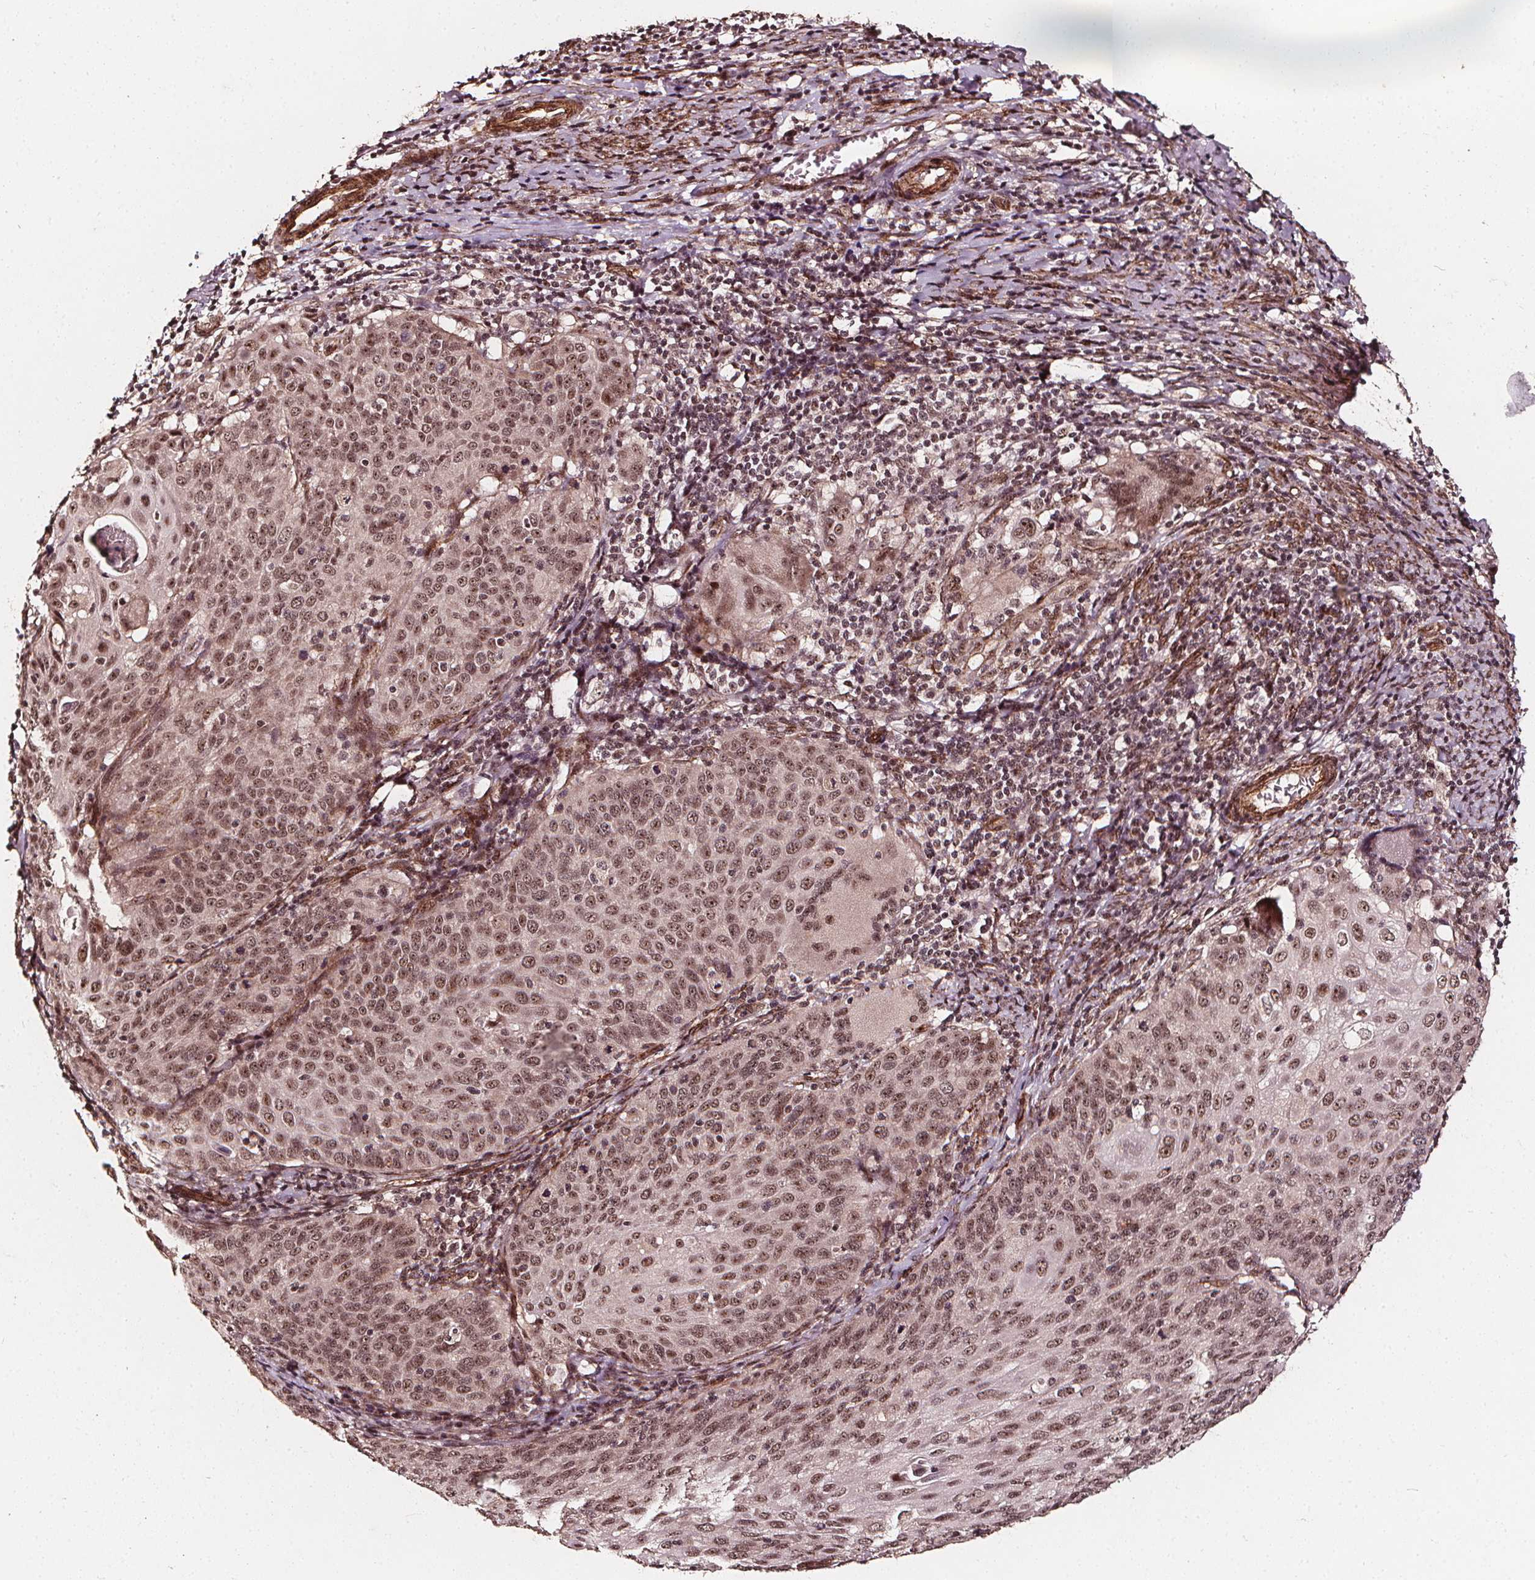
{"staining": {"intensity": "moderate", "quantity": ">75%", "location": "nuclear"}, "tissue": "cervical cancer", "cell_type": "Tumor cells", "image_type": "cancer", "snomed": [{"axis": "morphology", "description": "Squamous cell carcinoma, NOS"}, {"axis": "topography", "description": "Cervix"}], "caption": "Cervical squamous cell carcinoma tissue displays moderate nuclear staining in about >75% of tumor cells Using DAB (3,3'-diaminobenzidine) (brown) and hematoxylin (blue) stains, captured at high magnification using brightfield microscopy.", "gene": "EXOSC9", "patient": {"sex": "female", "age": 65}}